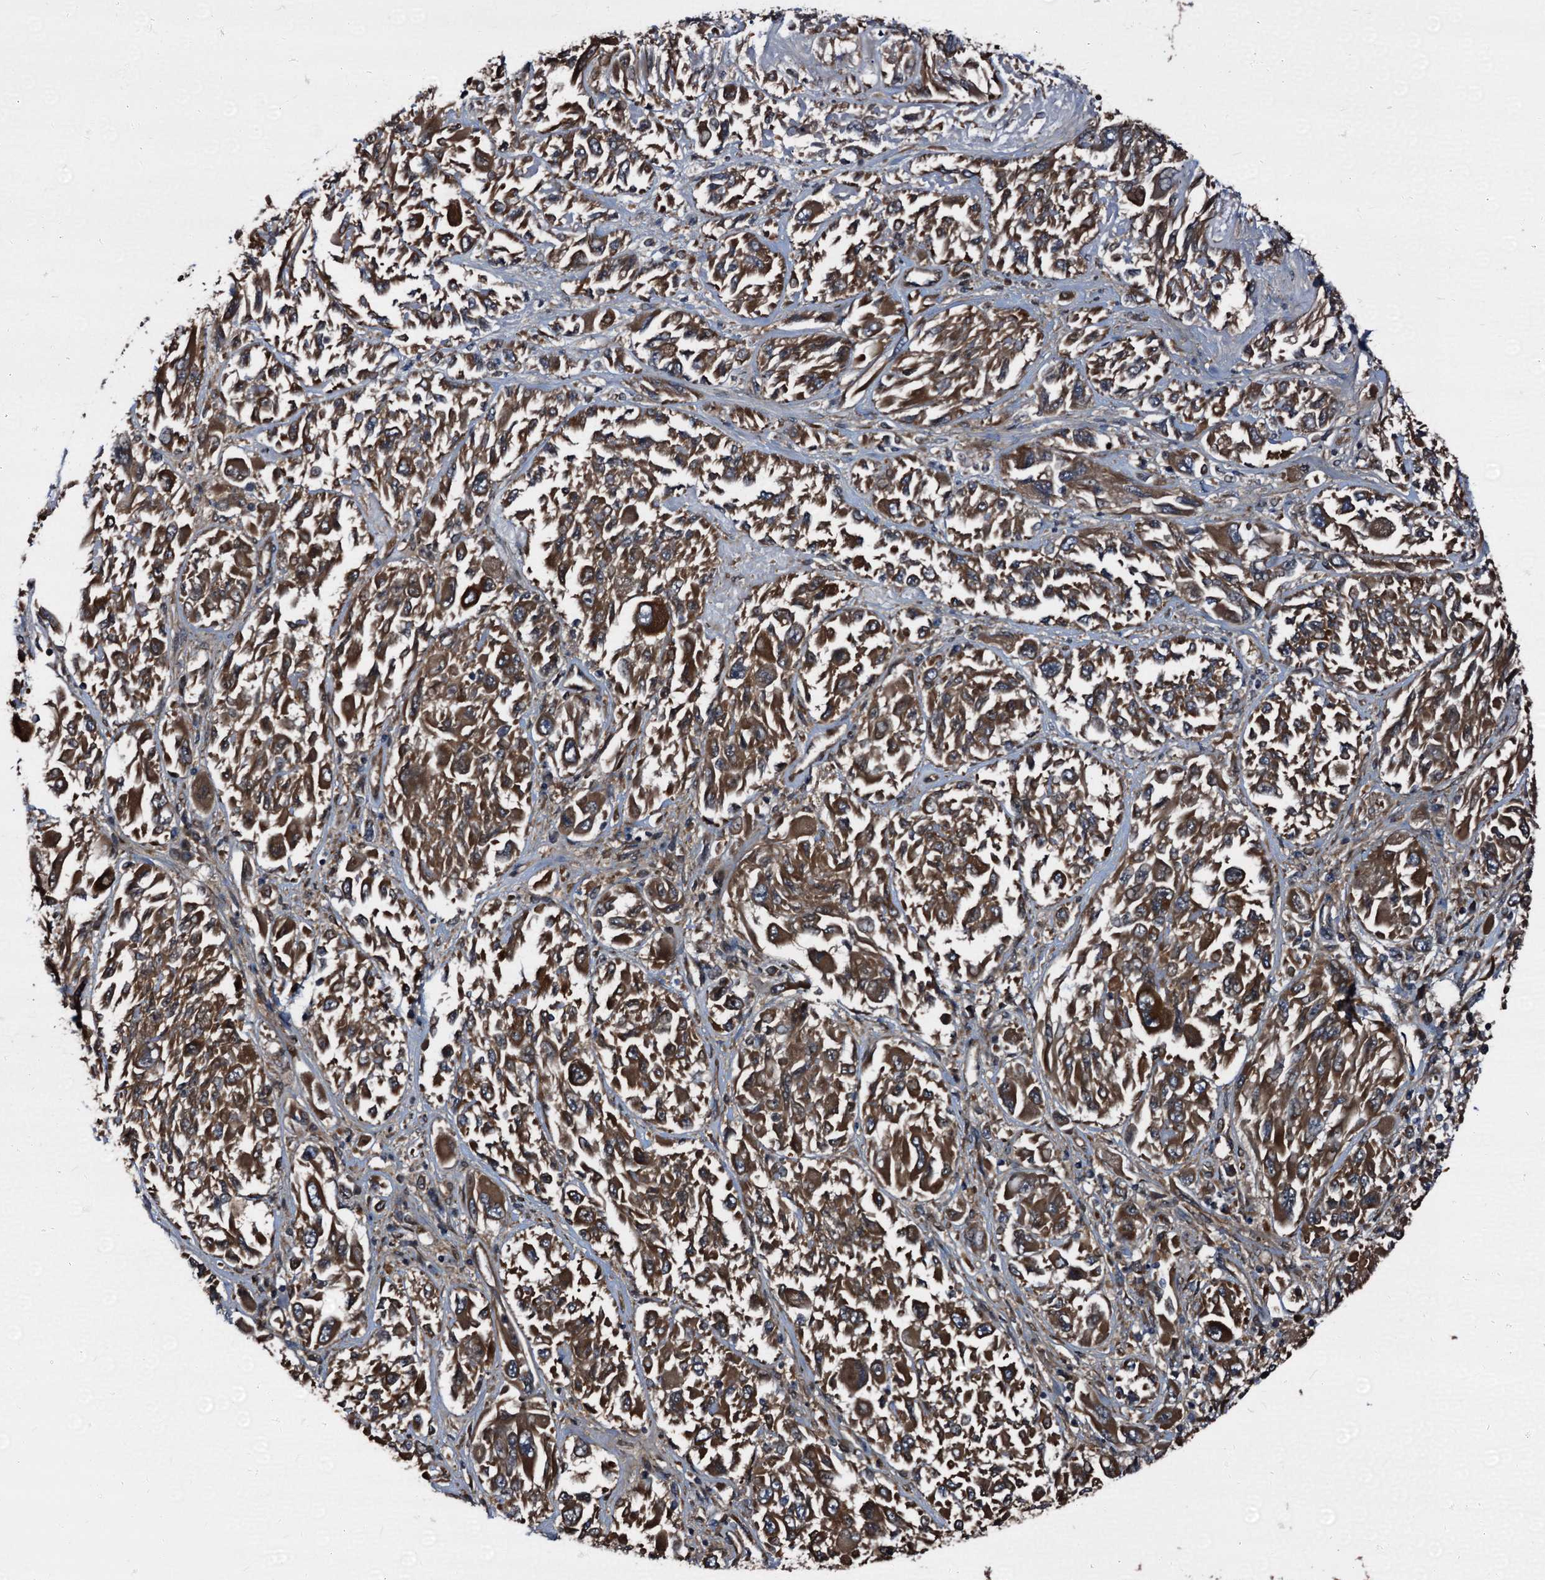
{"staining": {"intensity": "strong", "quantity": ">75%", "location": "cytoplasmic/membranous"}, "tissue": "melanoma", "cell_type": "Tumor cells", "image_type": "cancer", "snomed": [{"axis": "morphology", "description": "Malignant melanoma, NOS"}, {"axis": "topography", "description": "Skin"}], "caption": "Approximately >75% of tumor cells in human melanoma reveal strong cytoplasmic/membranous protein staining as visualized by brown immunohistochemical staining.", "gene": "PEX5", "patient": {"sex": "female", "age": 91}}